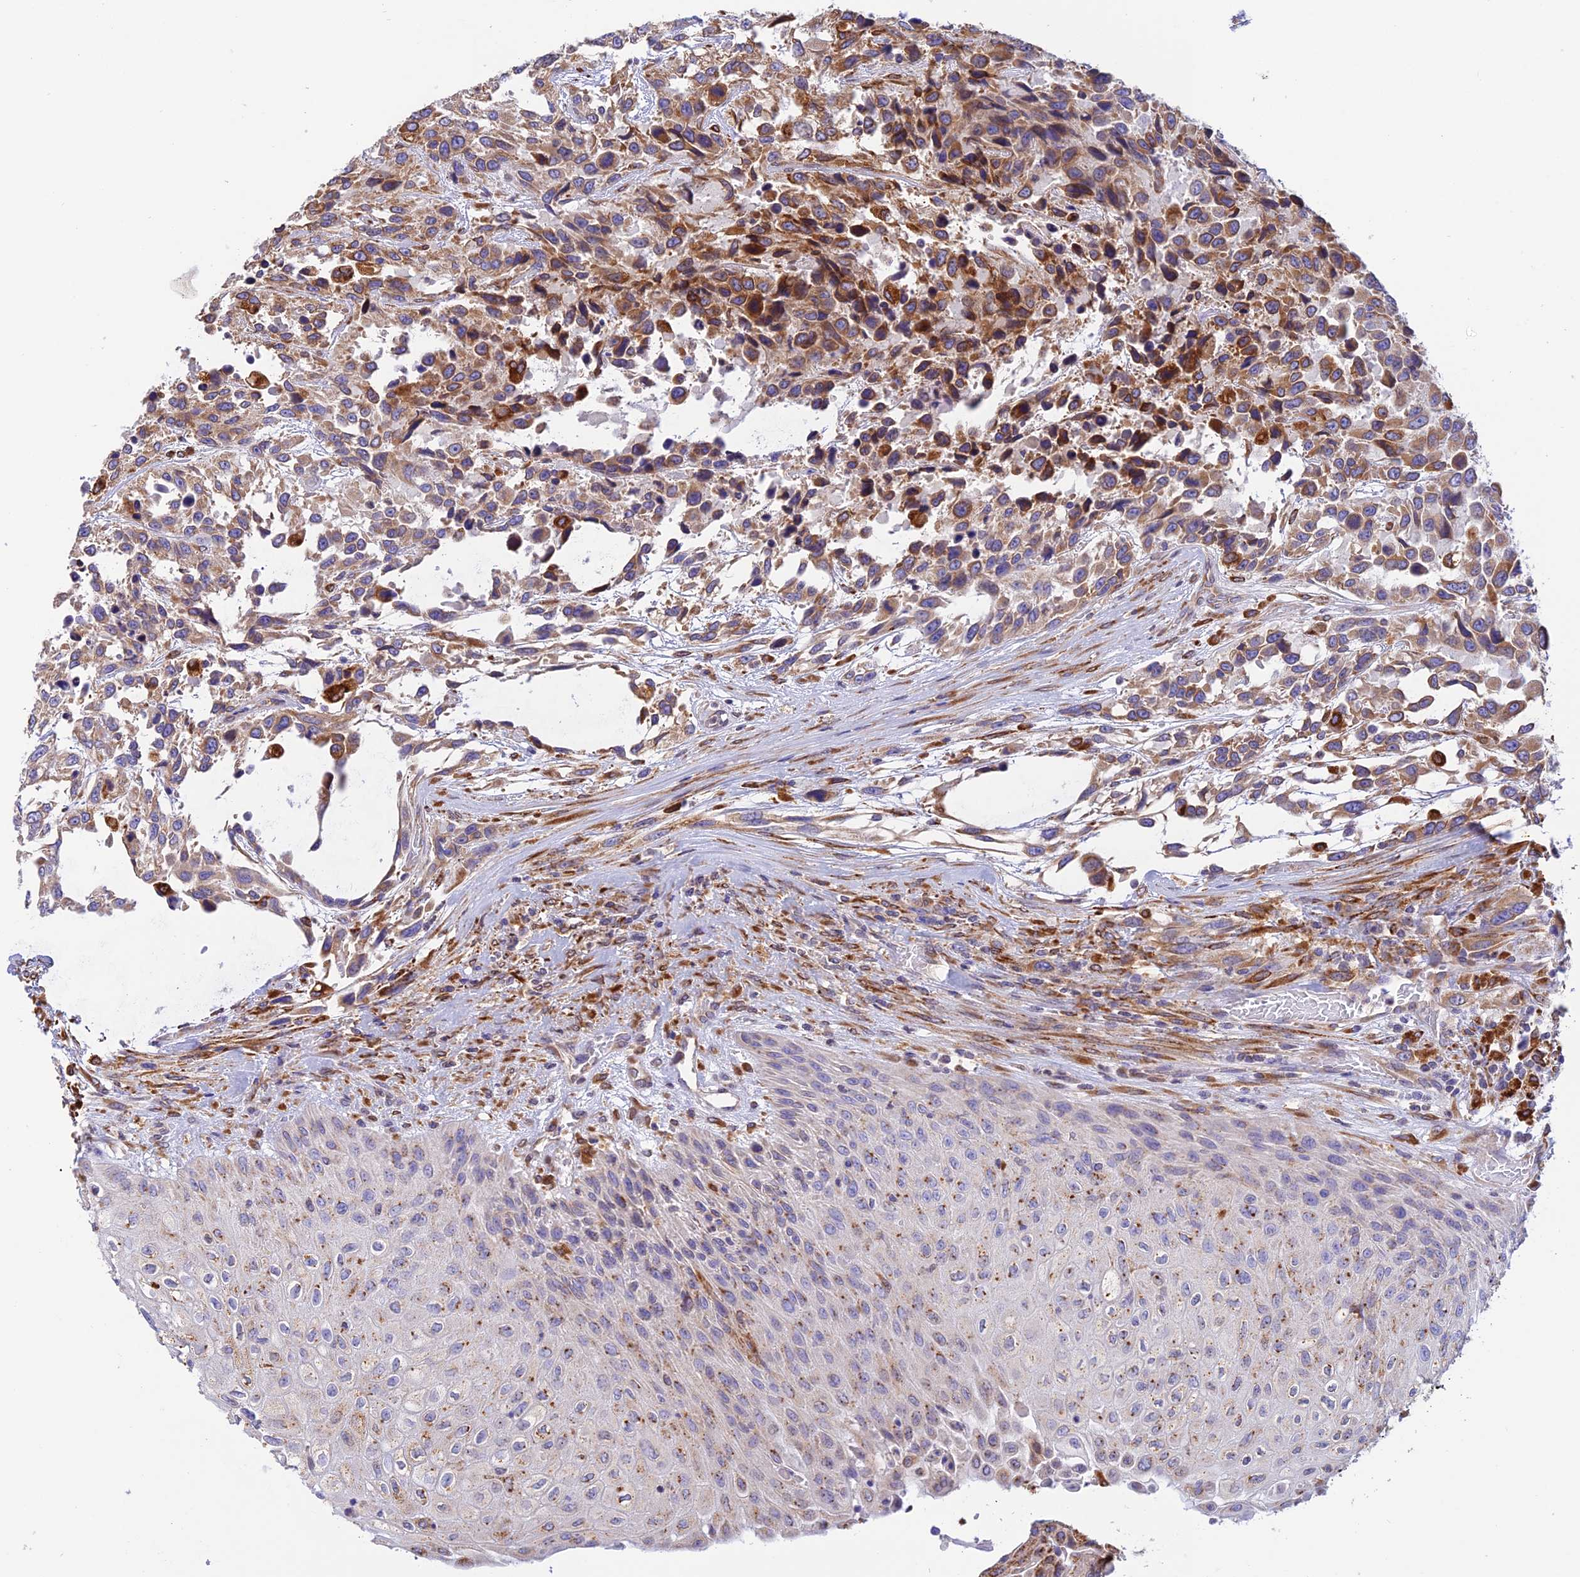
{"staining": {"intensity": "moderate", "quantity": "25%-75%", "location": "cytoplasmic/membranous"}, "tissue": "urothelial cancer", "cell_type": "Tumor cells", "image_type": "cancer", "snomed": [{"axis": "morphology", "description": "Urothelial carcinoma, High grade"}, {"axis": "topography", "description": "Urinary bladder"}], "caption": "Tumor cells display moderate cytoplasmic/membranous expression in about 25%-75% of cells in urothelial cancer. (brown staining indicates protein expression, while blue staining denotes nuclei).", "gene": "VKORC1", "patient": {"sex": "female", "age": 70}}